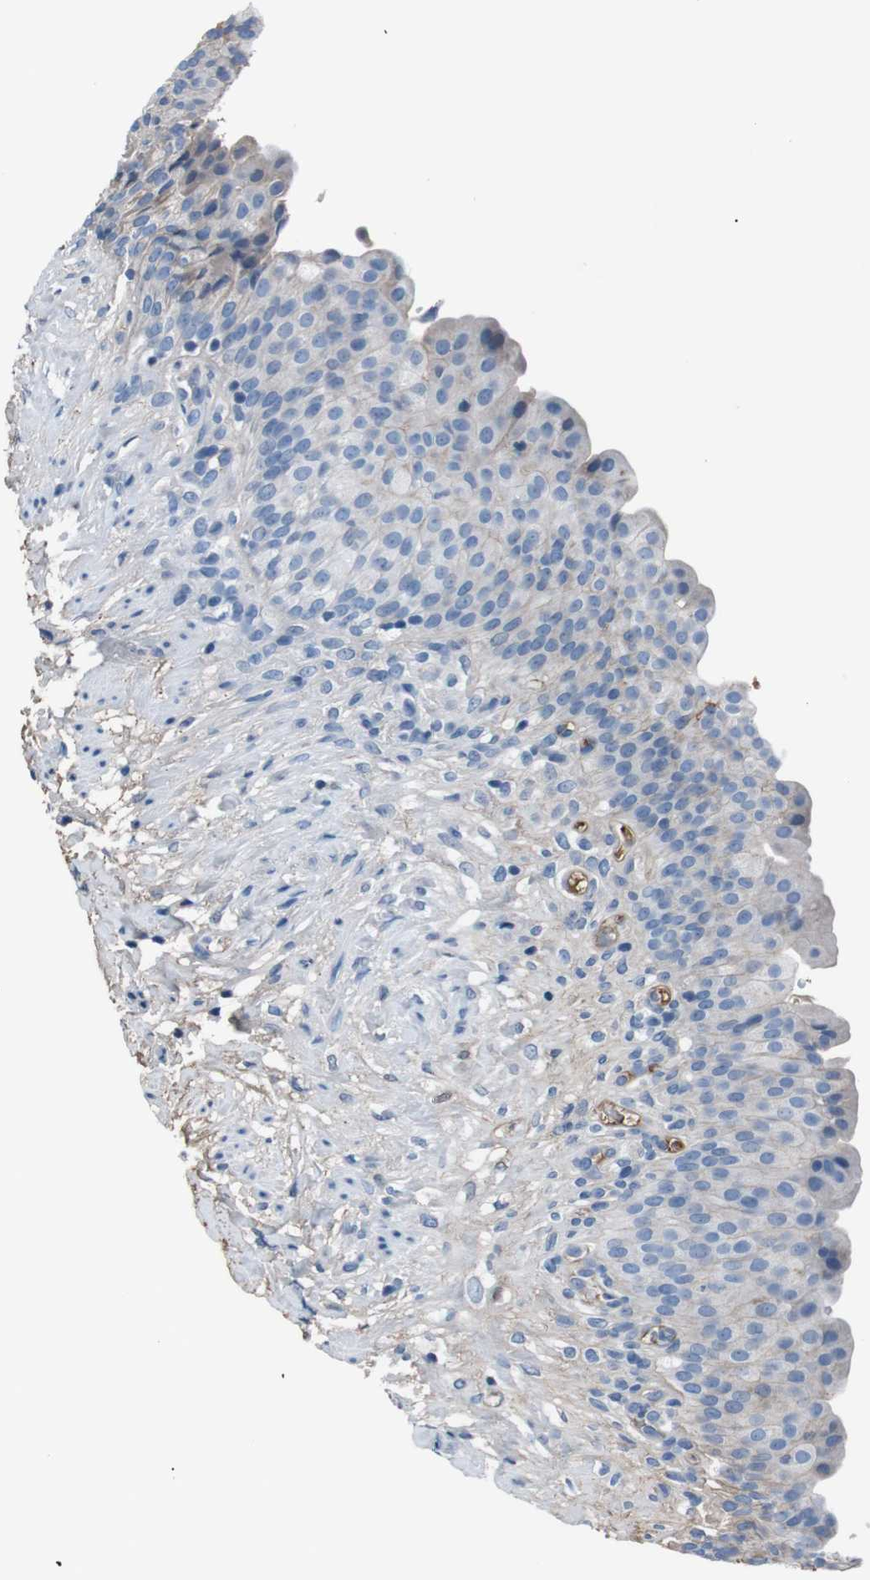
{"staining": {"intensity": "moderate", "quantity": "<25%", "location": "cytoplasmic/membranous"}, "tissue": "urinary bladder", "cell_type": "Urothelial cells", "image_type": "normal", "snomed": [{"axis": "morphology", "description": "Normal tissue, NOS"}, {"axis": "topography", "description": "Urinary bladder"}], "caption": "Benign urinary bladder reveals moderate cytoplasmic/membranous staining in about <25% of urothelial cells.", "gene": "LEP", "patient": {"sex": "female", "age": 79}}